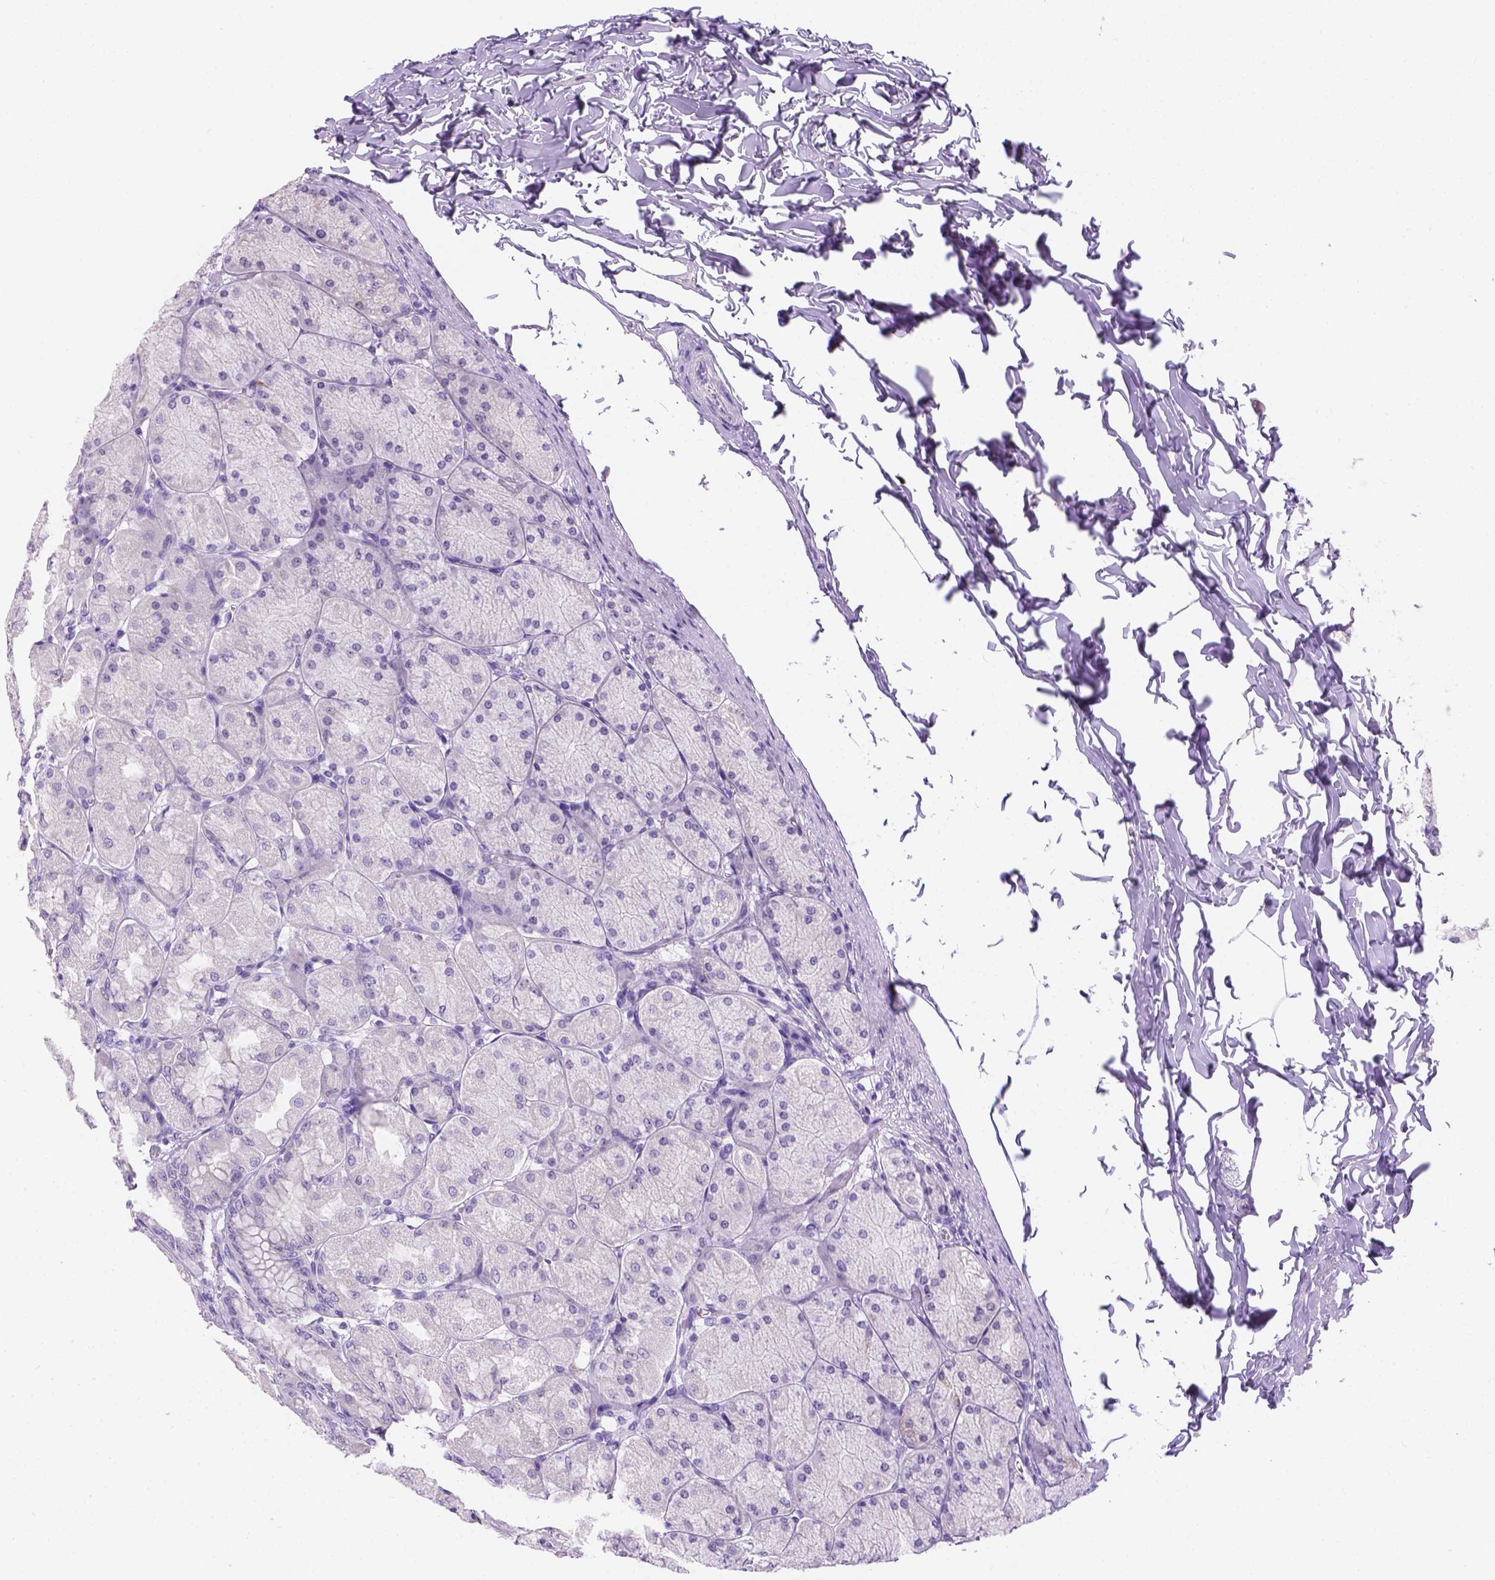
{"staining": {"intensity": "negative", "quantity": "none", "location": "none"}, "tissue": "stomach", "cell_type": "Glandular cells", "image_type": "normal", "snomed": [{"axis": "morphology", "description": "Normal tissue, NOS"}, {"axis": "topography", "description": "Stomach, upper"}], "caption": "Immunohistochemistry image of normal stomach: stomach stained with DAB (3,3'-diaminobenzidine) reveals no significant protein expression in glandular cells.", "gene": "TMEM38A", "patient": {"sex": "female", "age": 56}}